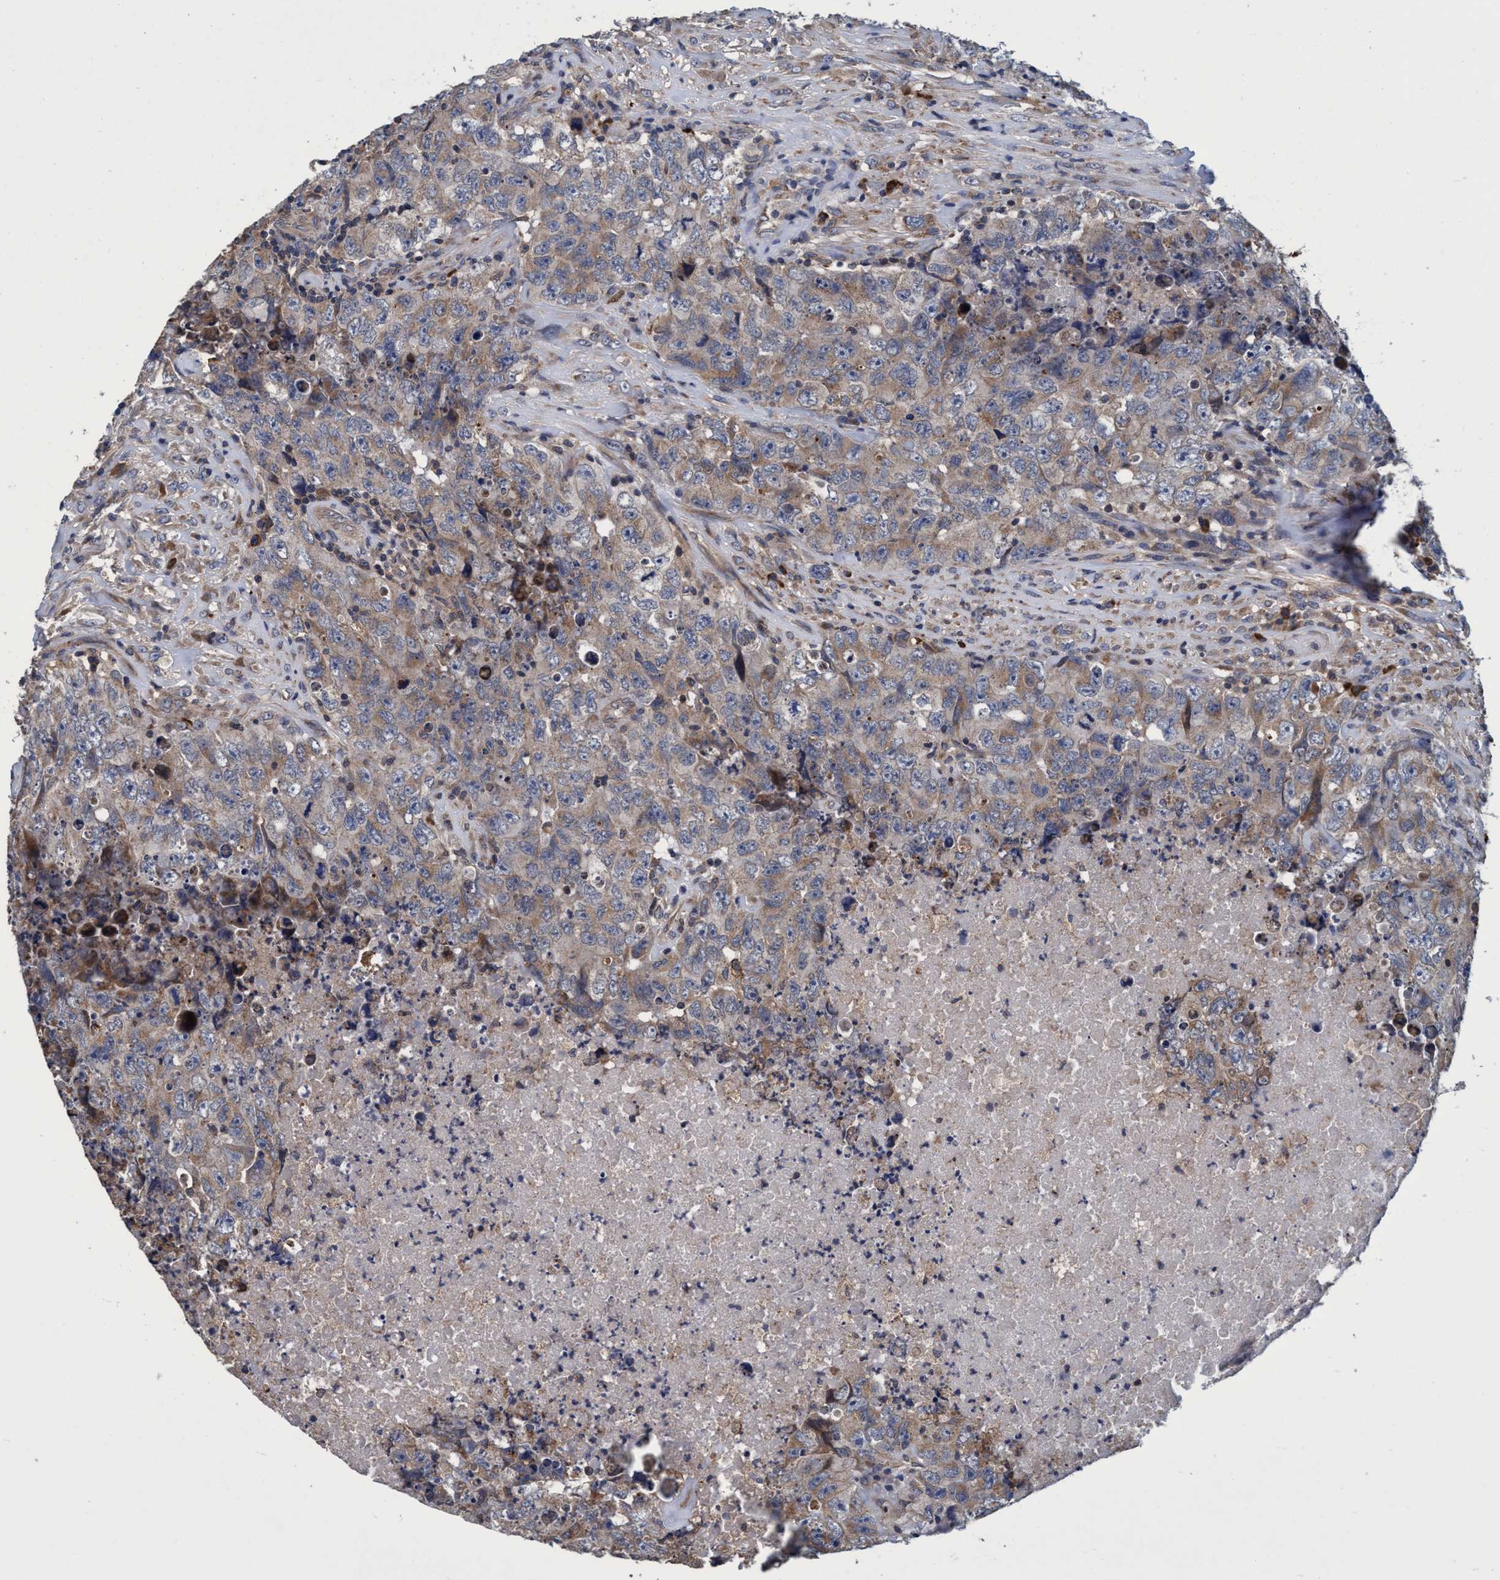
{"staining": {"intensity": "weak", "quantity": "25%-75%", "location": "cytoplasmic/membranous"}, "tissue": "testis cancer", "cell_type": "Tumor cells", "image_type": "cancer", "snomed": [{"axis": "morphology", "description": "Carcinoma, Embryonal, NOS"}, {"axis": "topography", "description": "Testis"}], "caption": "The histopathology image reveals staining of embryonal carcinoma (testis), revealing weak cytoplasmic/membranous protein positivity (brown color) within tumor cells.", "gene": "CALCOCO2", "patient": {"sex": "male", "age": 32}}